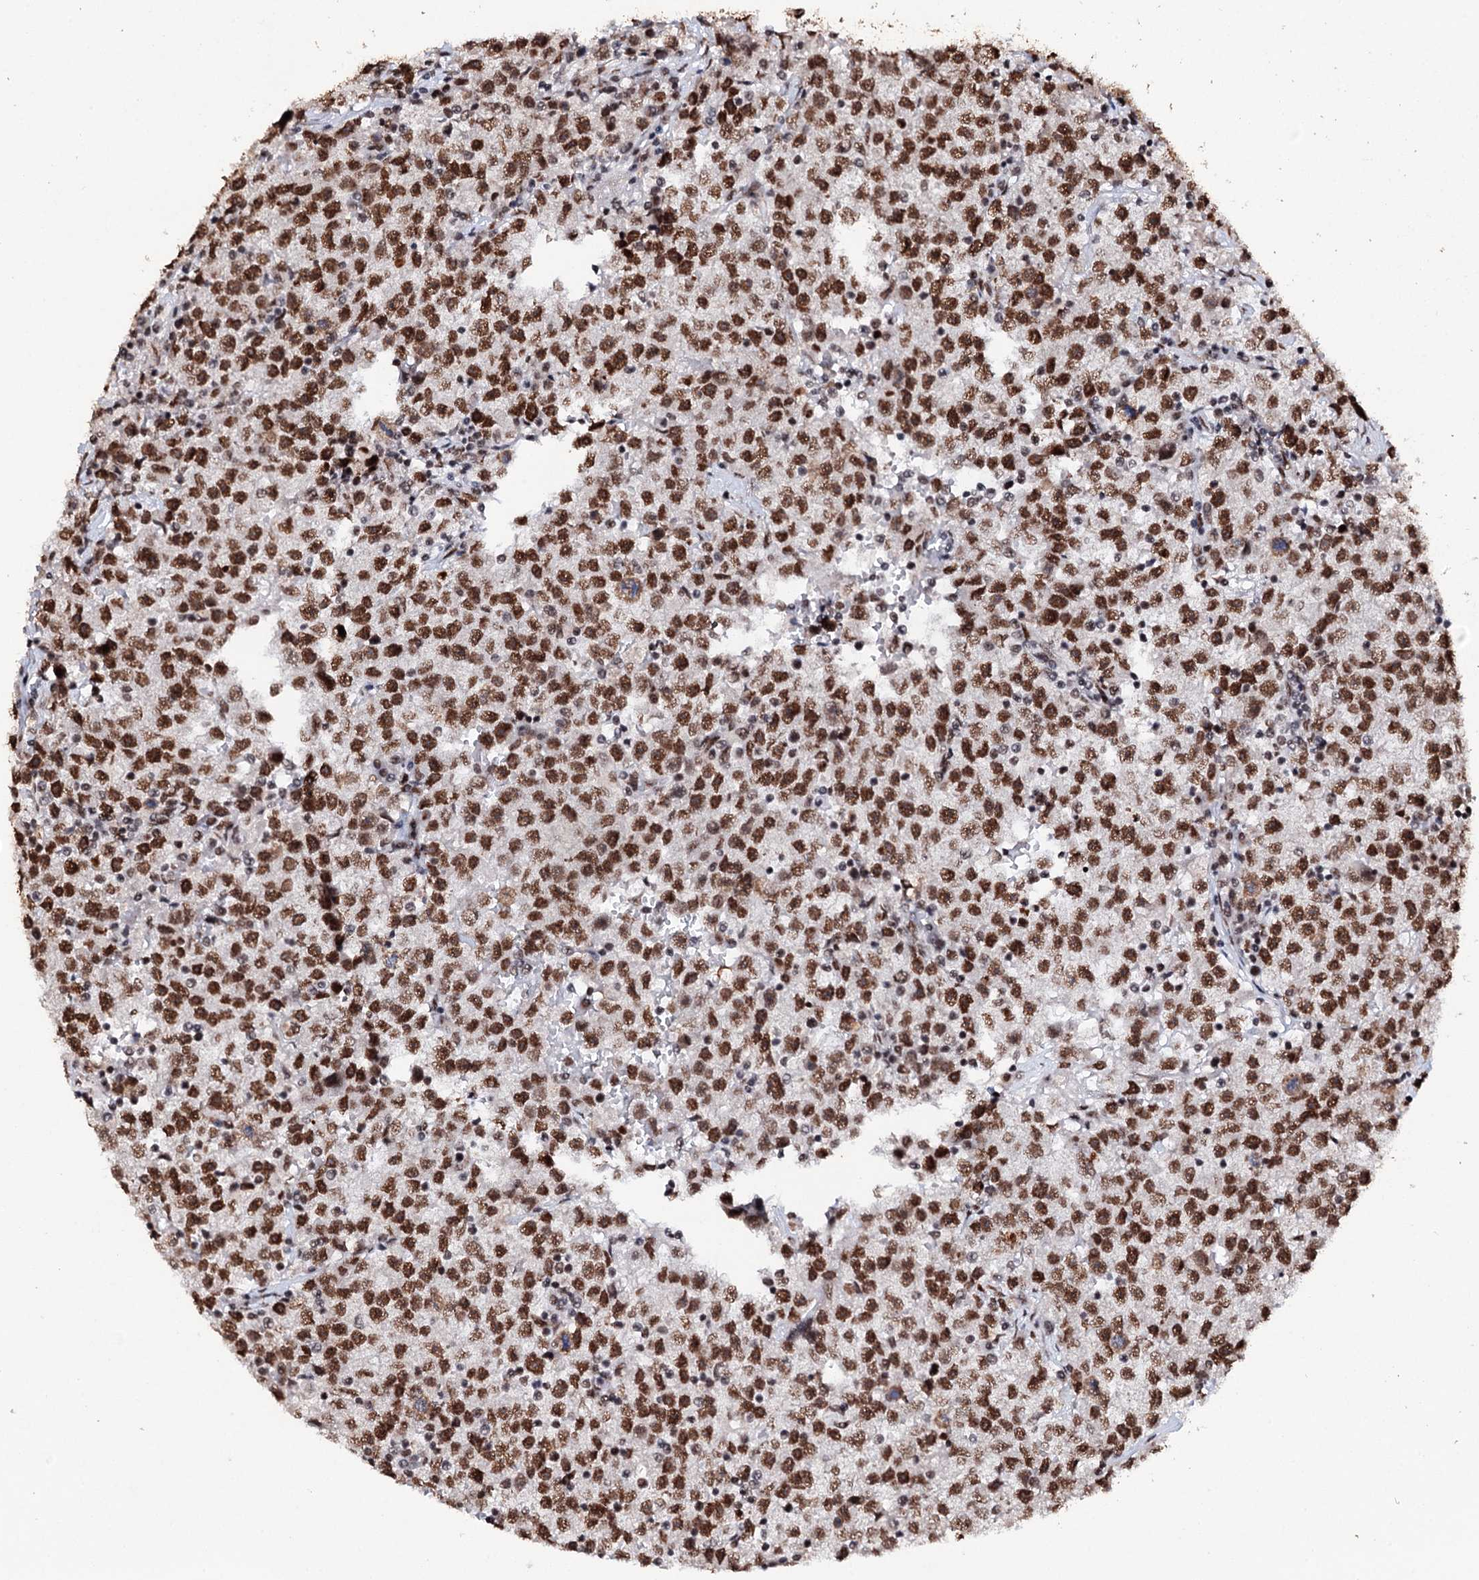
{"staining": {"intensity": "moderate", "quantity": ">75%", "location": "nuclear"}, "tissue": "testis cancer", "cell_type": "Tumor cells", "image_type": "cancer", "snomed": [{"axis": "morphology", "description": "Seminoma, NOS"}, {"axis": "topography", "description": "Testis"}], "caption": "A medium amount of moderate nuclear positivity is seen in about >75% of tumor cells in testis cancer (seminoma) tissue.", "gene": "MATR3", "patient": {"sex": "male", "age": 22}}